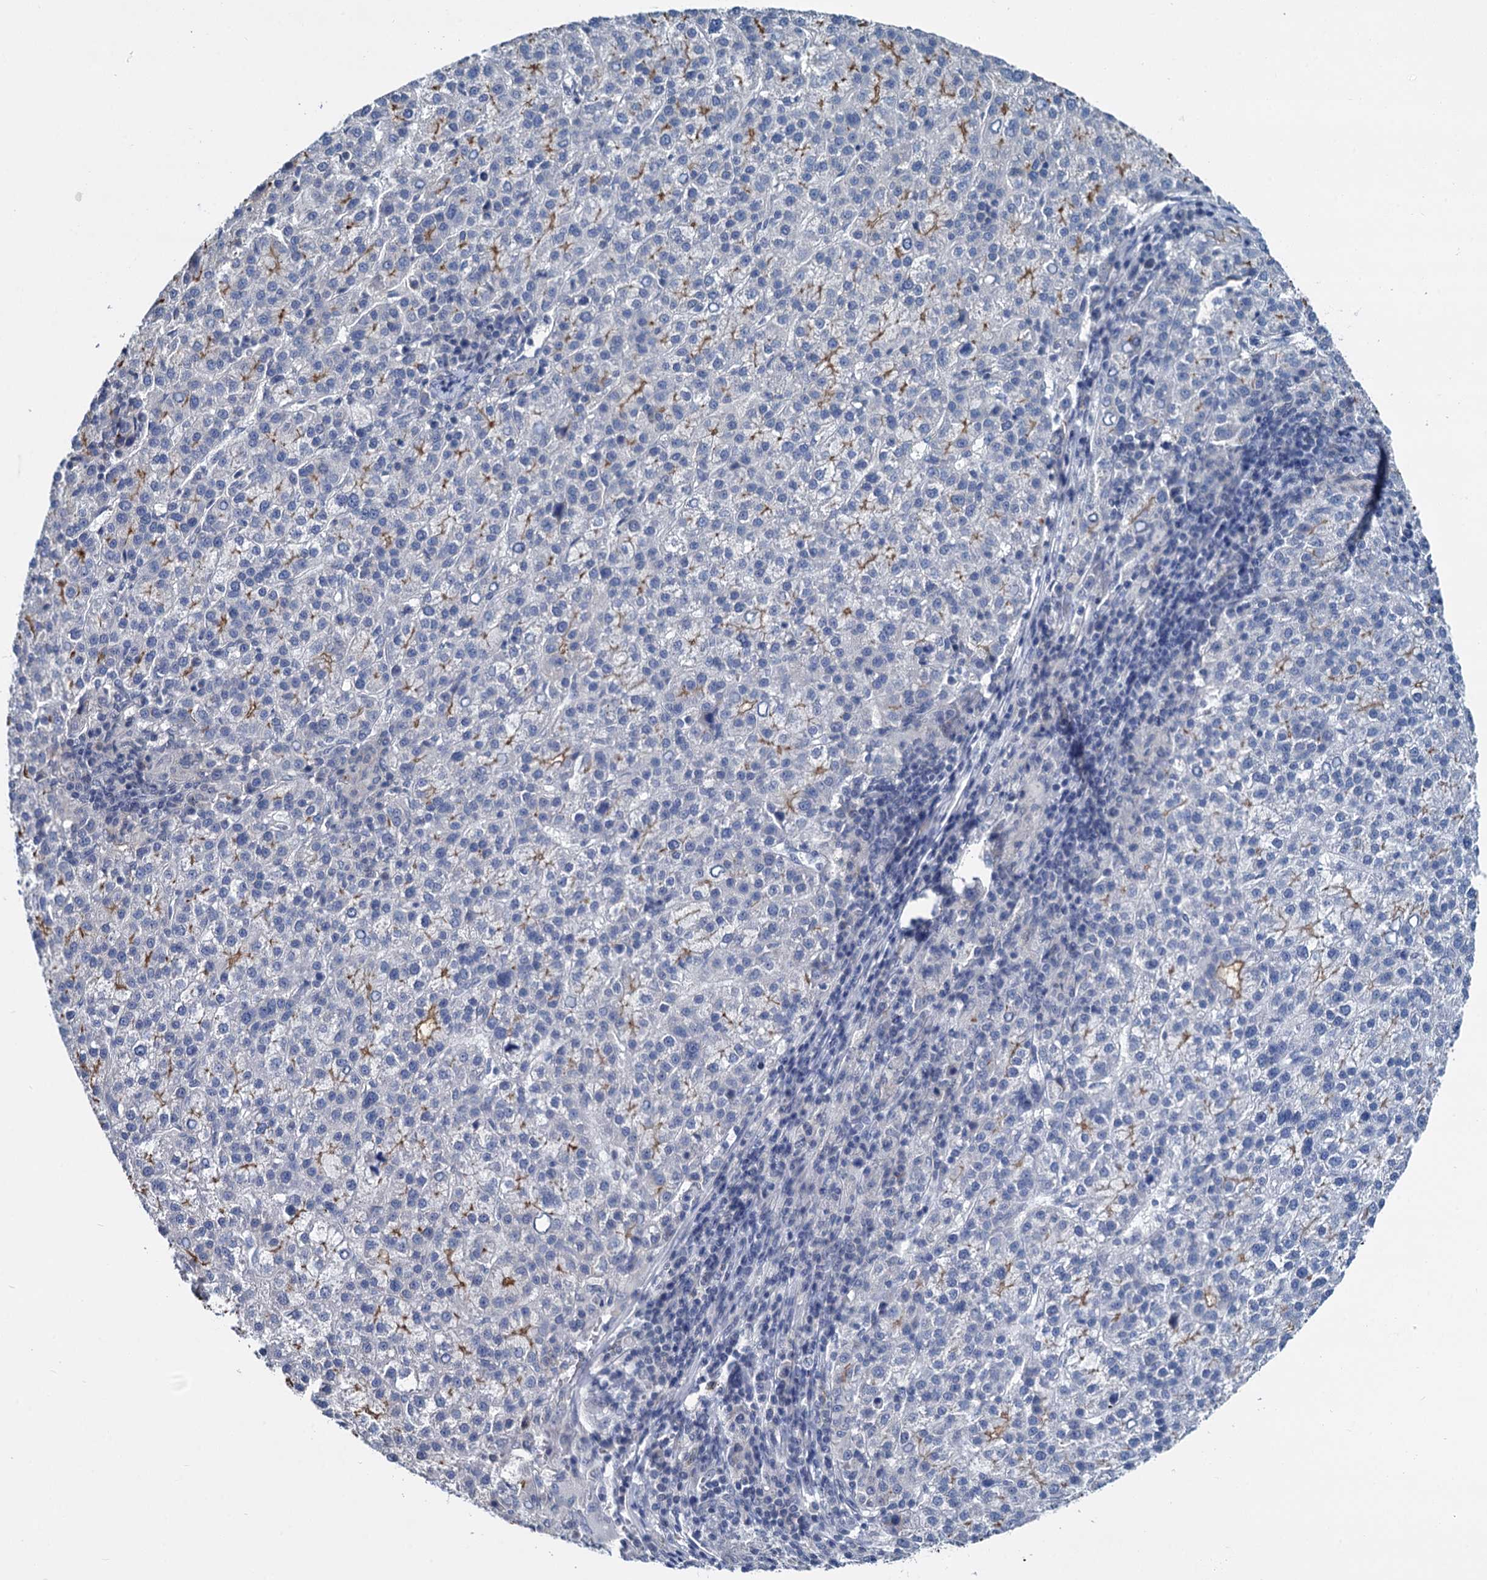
{"staining": {"intensity": "moderate", "quantity": "<25%", "location": "cytoplasmic/membranous"}, "tissue": "liver cancer", "cell_type": "Tumor cells", "image_type": "cancer", "snomed": [{"axis": "morphology", "description": "Carcinoma, Hepatocellular, NOS"}, {"axis": "topography", "description": "Liver"}], "caption": "Protein expression analysis of liver cancer reveals moderate cytoplasmic/membranous positivity in approximately <25% of tumor cells.", "gene": "MIOX", "patient": {"sex": "female", "age": 58}}